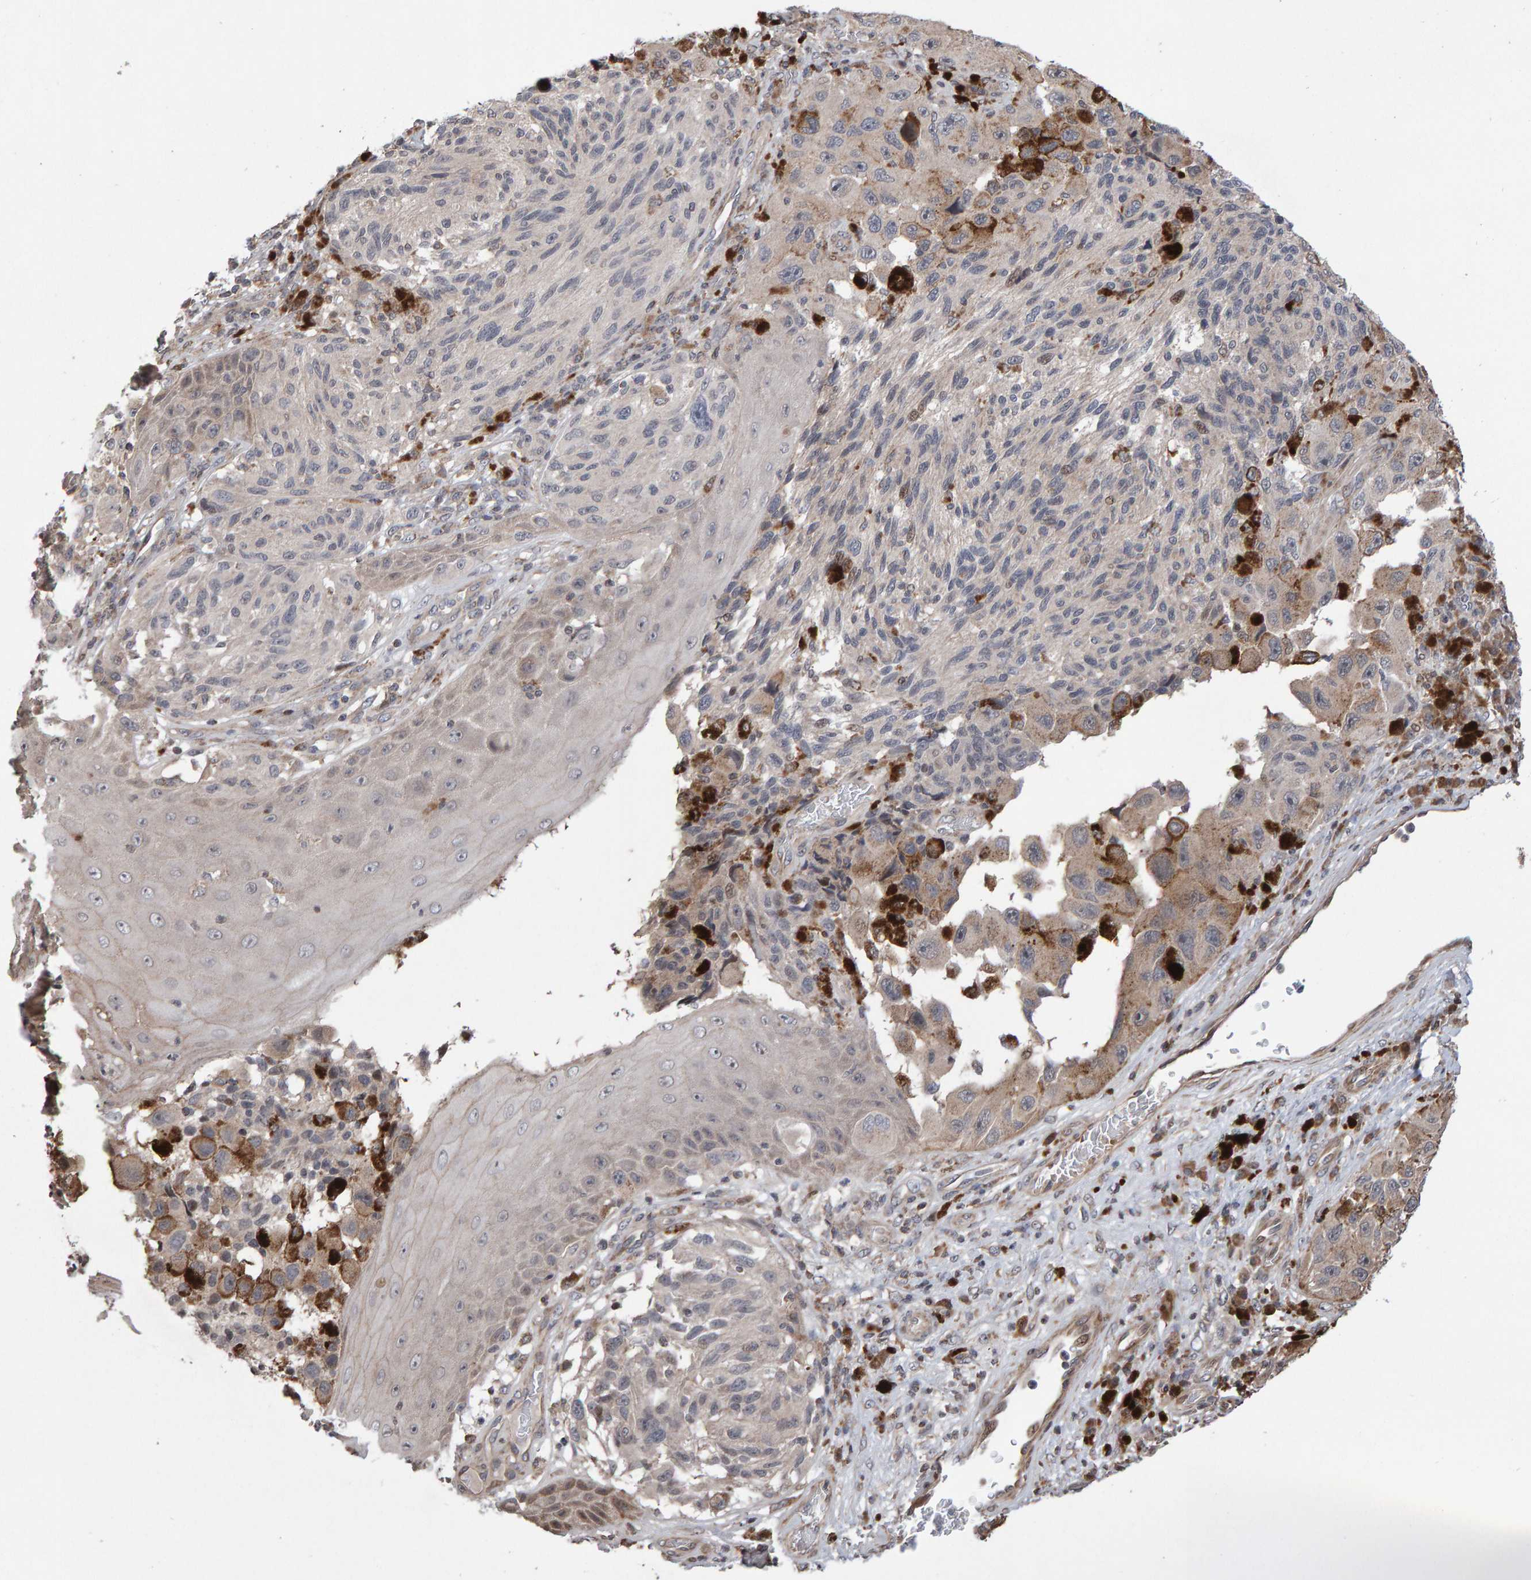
{"staining": {"intensity": "negative", "quantity": "none", "location": "none"}, "tissue": "melanoma", "cell_type": "Tumor cells", "image_type": "cancer", "snomed": [{"axis": "morphology", "description": "Malignant melanoma, NOS"}, {"axis": "topography", "description": "Skin"}], "caption": "Immunohistochemistry of melanoma demonstrates no staining in tumor cells.", "gene": "PECR", "patient": {"sex": "female", "age": 73}}